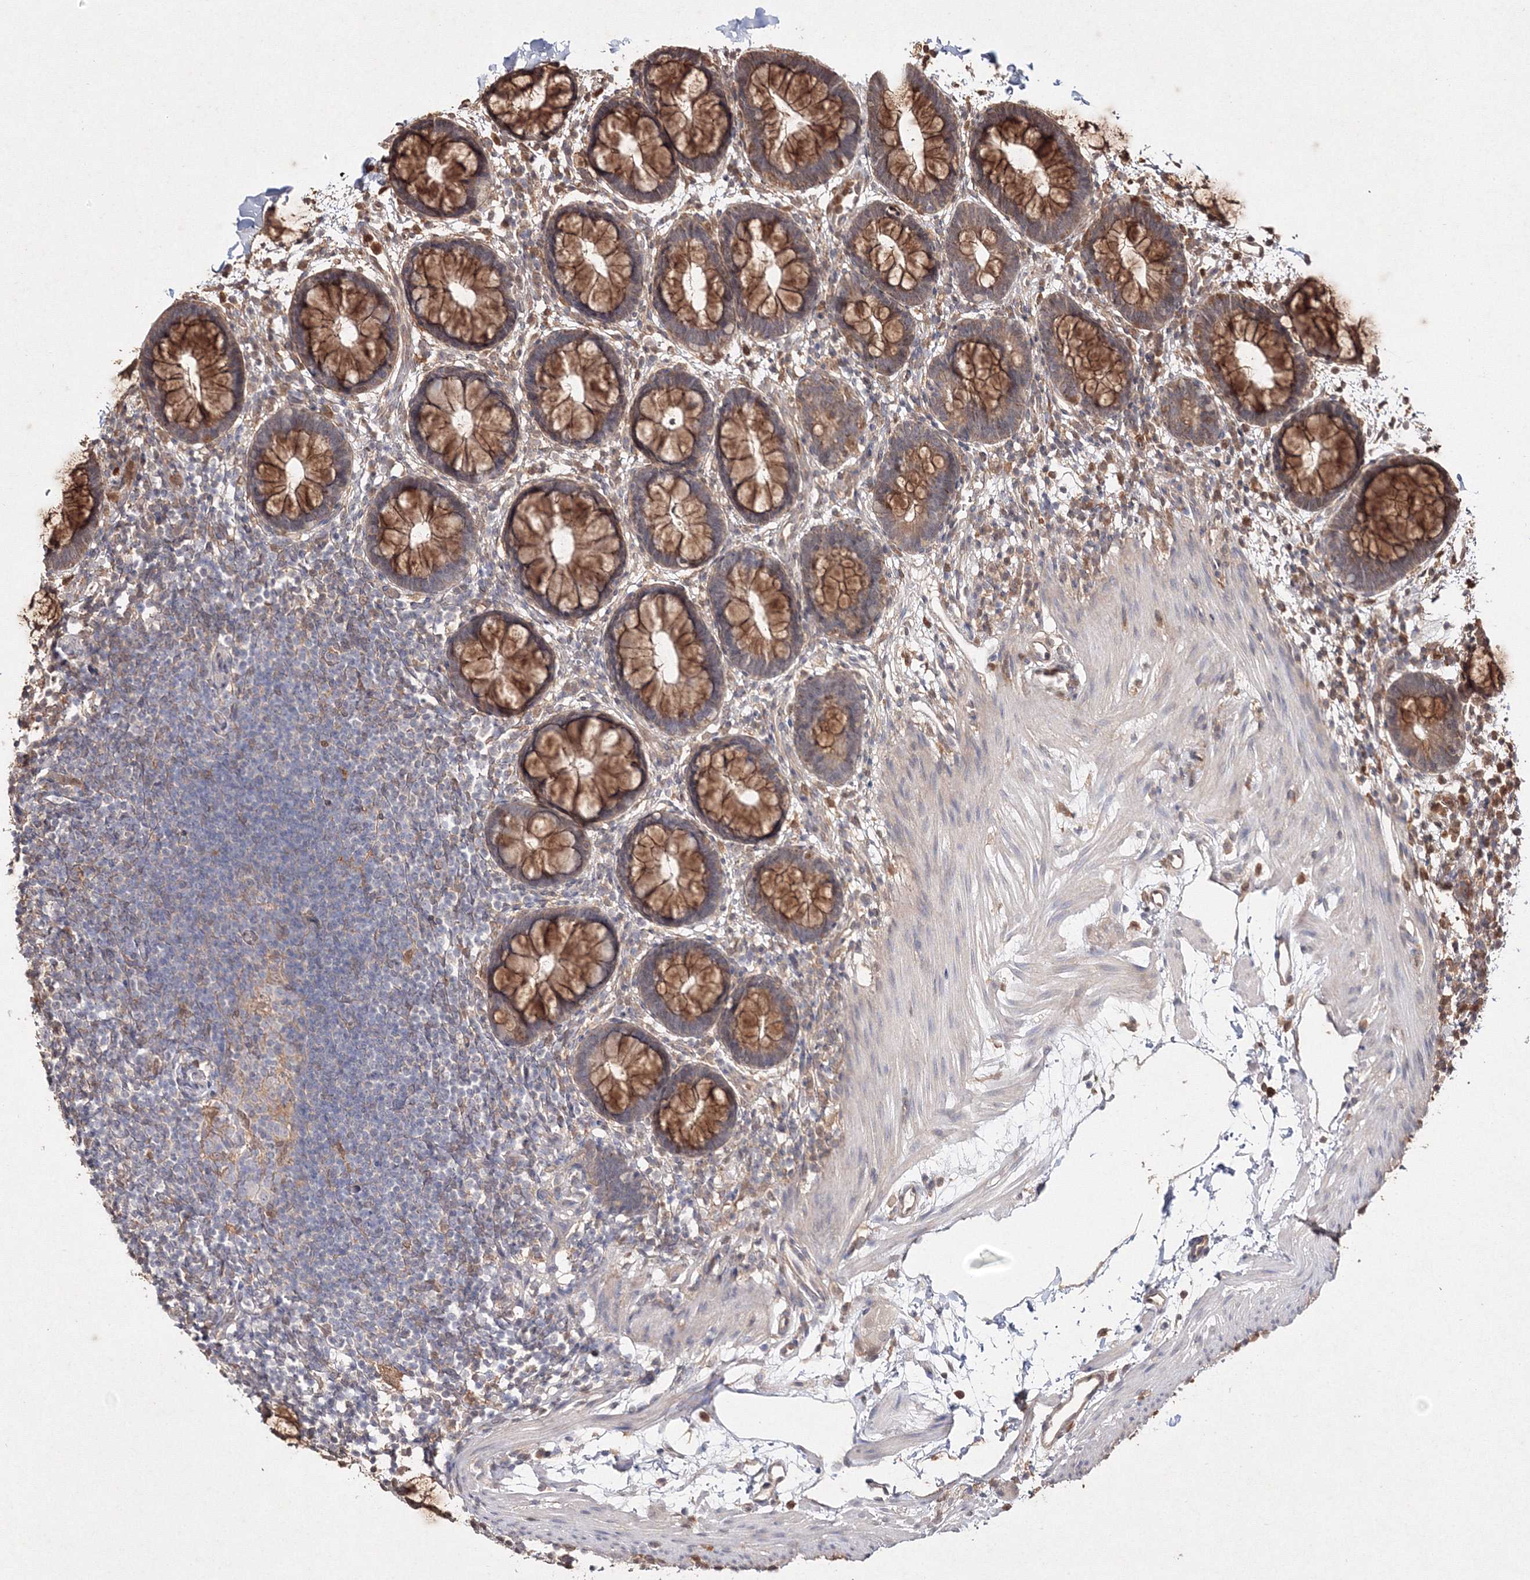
{"staining": {"intensity": "strong", "quantity": "25%-75%", "location": "cytoplasmic/membranous"}, "tissue": "rectum", "cell_type": "Glandular cells", "image_type": "normal", "snomed": [{"axis": "morphology", "description": "Normal tissue, NOS"}, {"axis": "topography", "description": "Rectum"}], "caption": "This is a micrograph of immunohistochemistry staining of normal rectum, which shows strong expression in the cytoplasmic/membranous of glandular cells.", "gene": "S100A11", "patient": {"sex": "female", "age": 24}}